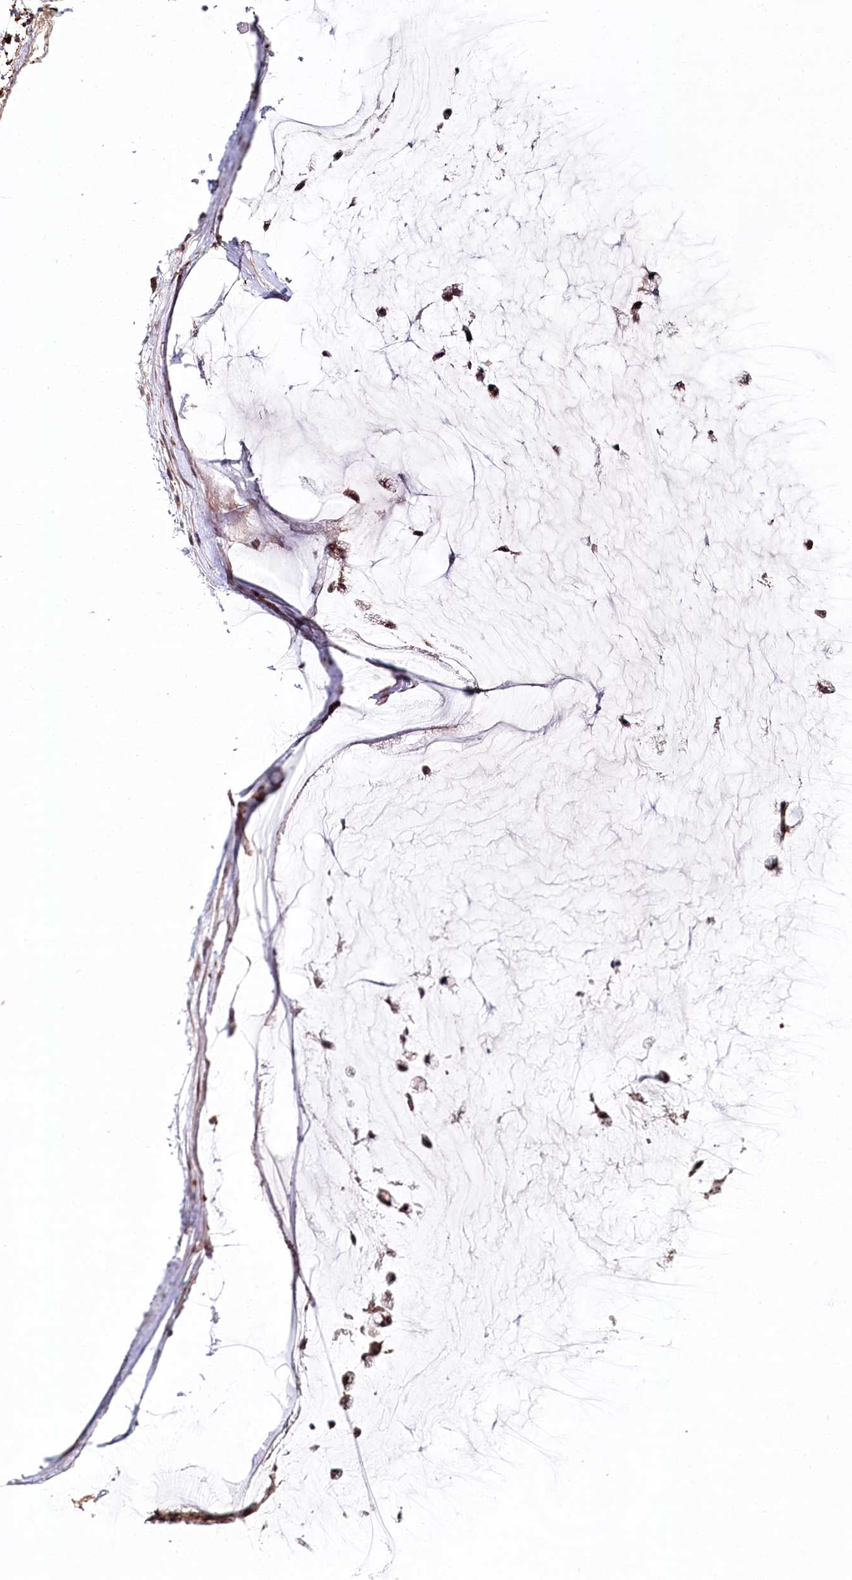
{"staining": {"intensity": "moderate", "quantity": ">75%", "location": "cytoplasmic/membranous,nuclear"}, "tissue": "ovarian cancer", "cell_type": "Tumor cells", "image_type": "cancer", "snomed": [{"axis": "morphology", "description": "Cystadenocarcinoma, mucinous, NOS"}, {"axis": "topography", "description": "Ovary"}], "caption": "Ovarian cancer (mucinous cystadenocarcinoma) stained with a brown dye shows moderate cytoplasmic/membranous and nuclear positive positivity in about >75% of tumor cells.", "gene": "WDR36", "patient": {"sex": "female", "age": 39}}